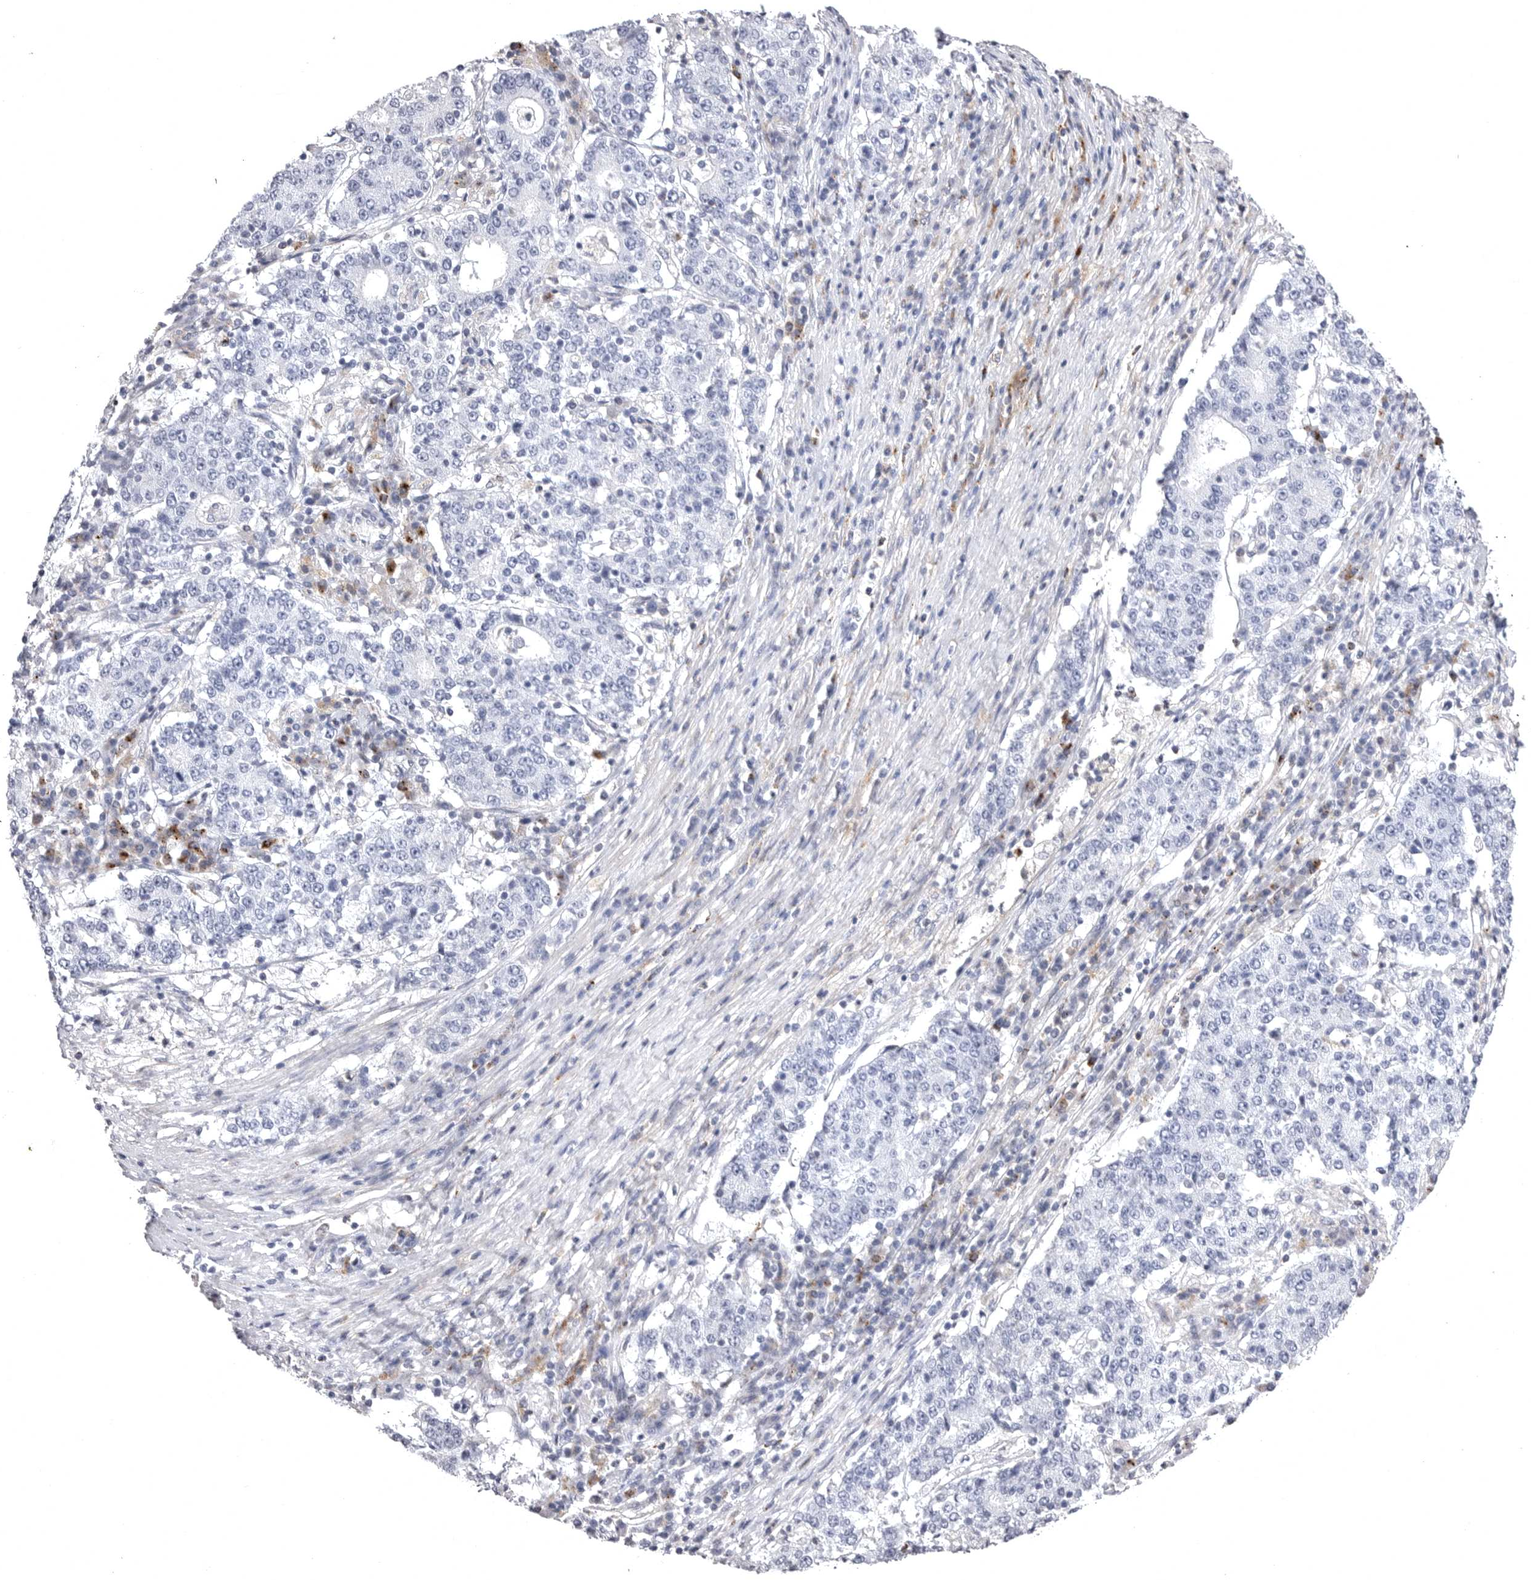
{"staining": {"intensity": "negative", "quantity": "none", "location": "none"}, "tissue": "stomach cancer", "cell_type": "Tumor cells", "image_type": "cancer", "snomed": [{"axis": "morphology", "description": "Adenocarcinoma, NOS"}, {"axis": "topography", "description": "Stomach"}], "caption": "Protein analysis of stomach cancer (adenocarcinoma) exhibits no significant staining in tumor cells. Brightfield microscopy of immunohistochemistry stained with DAB (brown) and hematoxylin (blue), captured at high magnification.", "gene": "PSPN", "patient": {"sex": "male", "age": 59}}